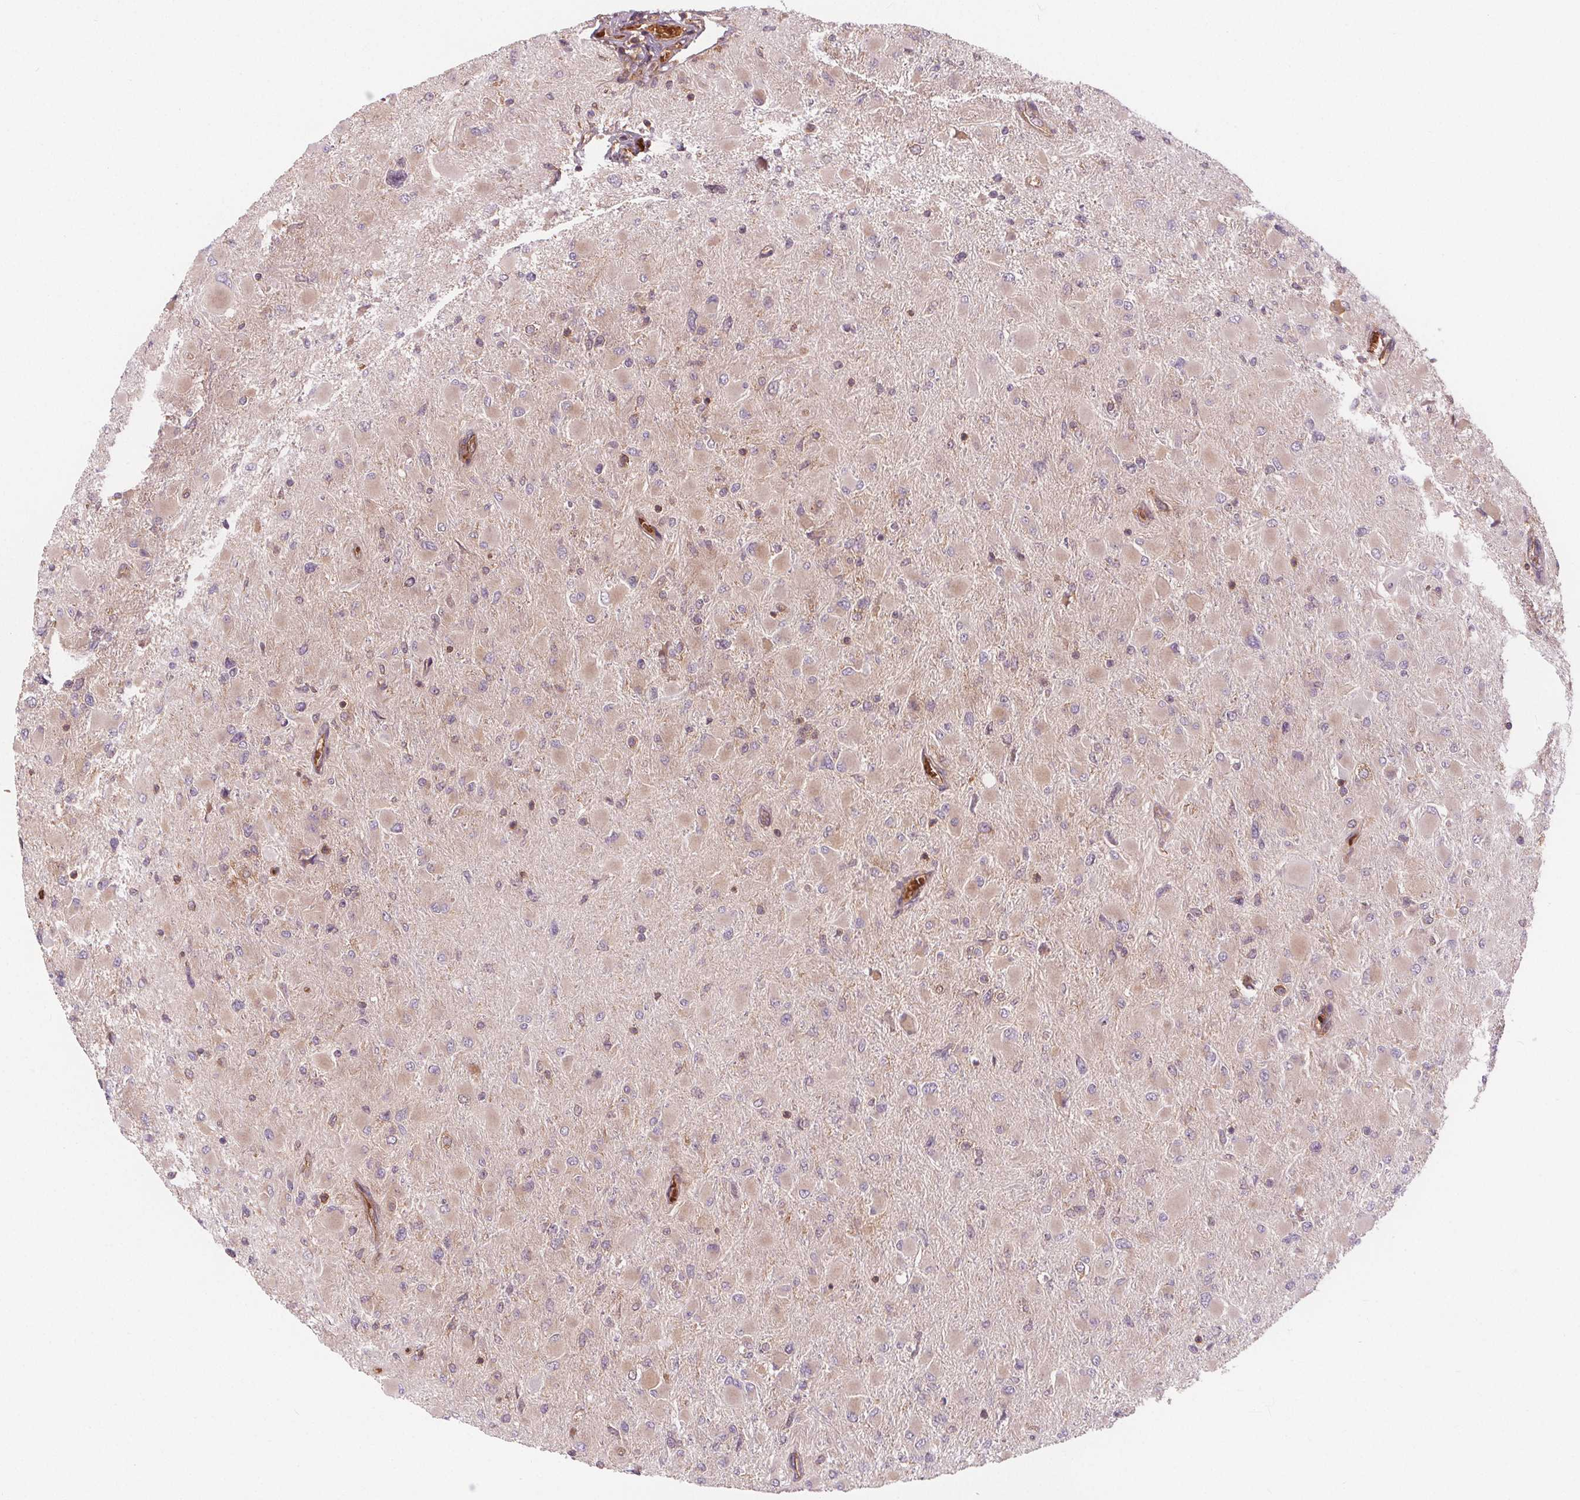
{"staining": {"intensity": "negative", "quantity": "none", "location": "none"}, "tissue": "glioma", "cell_type": "Tumor cells", "image_type": "cancer", "snomed": [{"axis": "morphology", "description": "Glioma, malignant, High grade"}, {"axis": "topography", "description": "Cerebral cortex"}], "caption": "This is a photomicrograph of immunohistochemistry (IHC) staining of high-grade glioma (malignant), which shows no staining in tumor cells.", "gene": "EIF3D", "patient": {"sex": "female", "age": 36}}